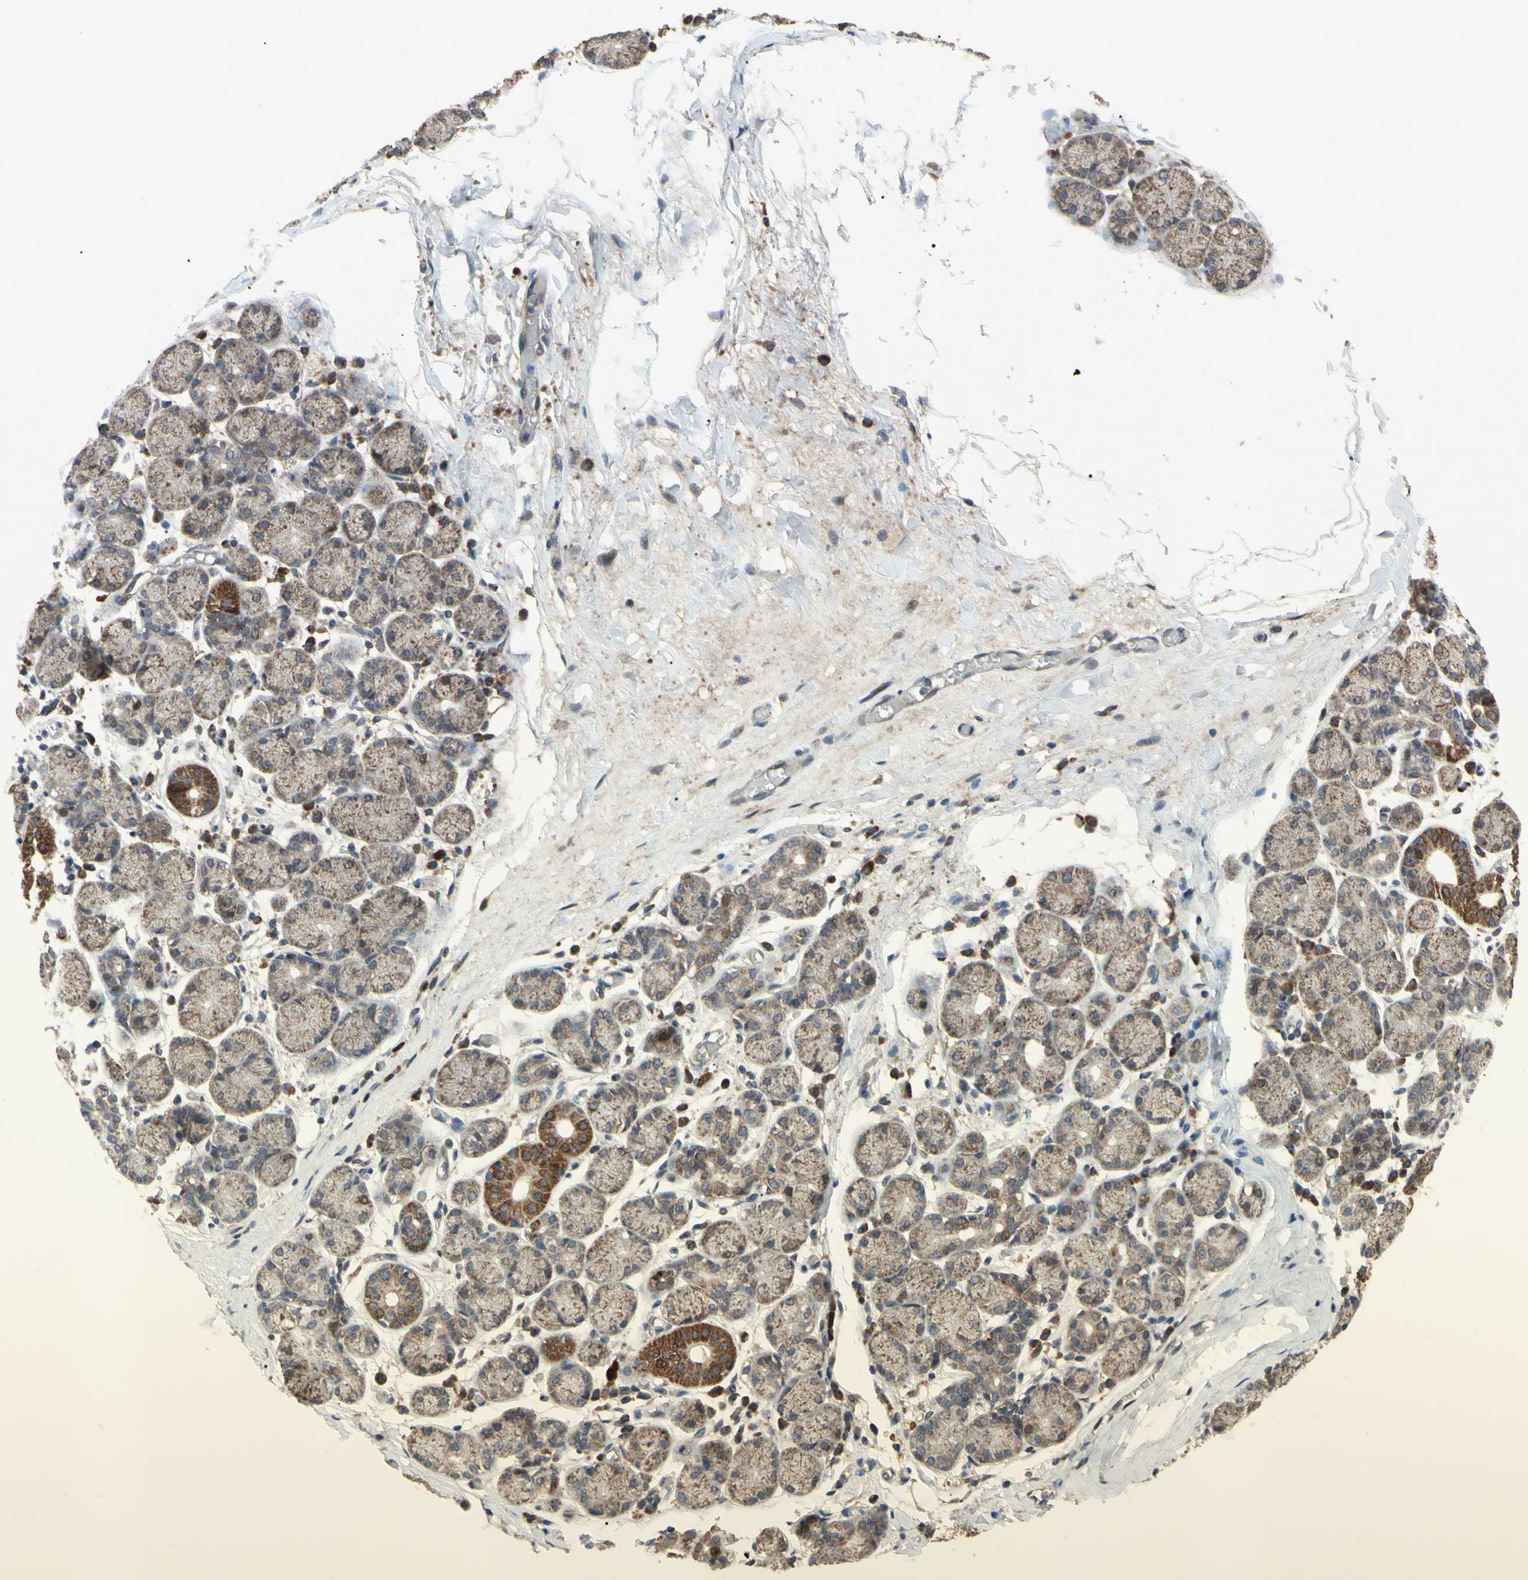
{"staining": {"intensity": "moderate", "quantity": ">75%", "location": "cytoplasmic/membranous"}, "tissue": "salivary gland", "cell_type": "Glandular cells", "image_type": "normal", "snomed": [{"axis": "morphology", "description": "Normal tissue, NOS"}, {"axis": "topography", "description": "Salivary gland"}], "caption": "Immunohistochemistry histopathology image of benign salivary gland: human salivary gland stained using immunohistochemistry (IHC) reveals medium levels of moderate protein expression localized specifically in the cytoplasmic/membranous of glandular cells, appearing as a cytoplasmic/membranous brown color.", "gene": "CD164", "patient": {"sex": "female", "age": 24}}